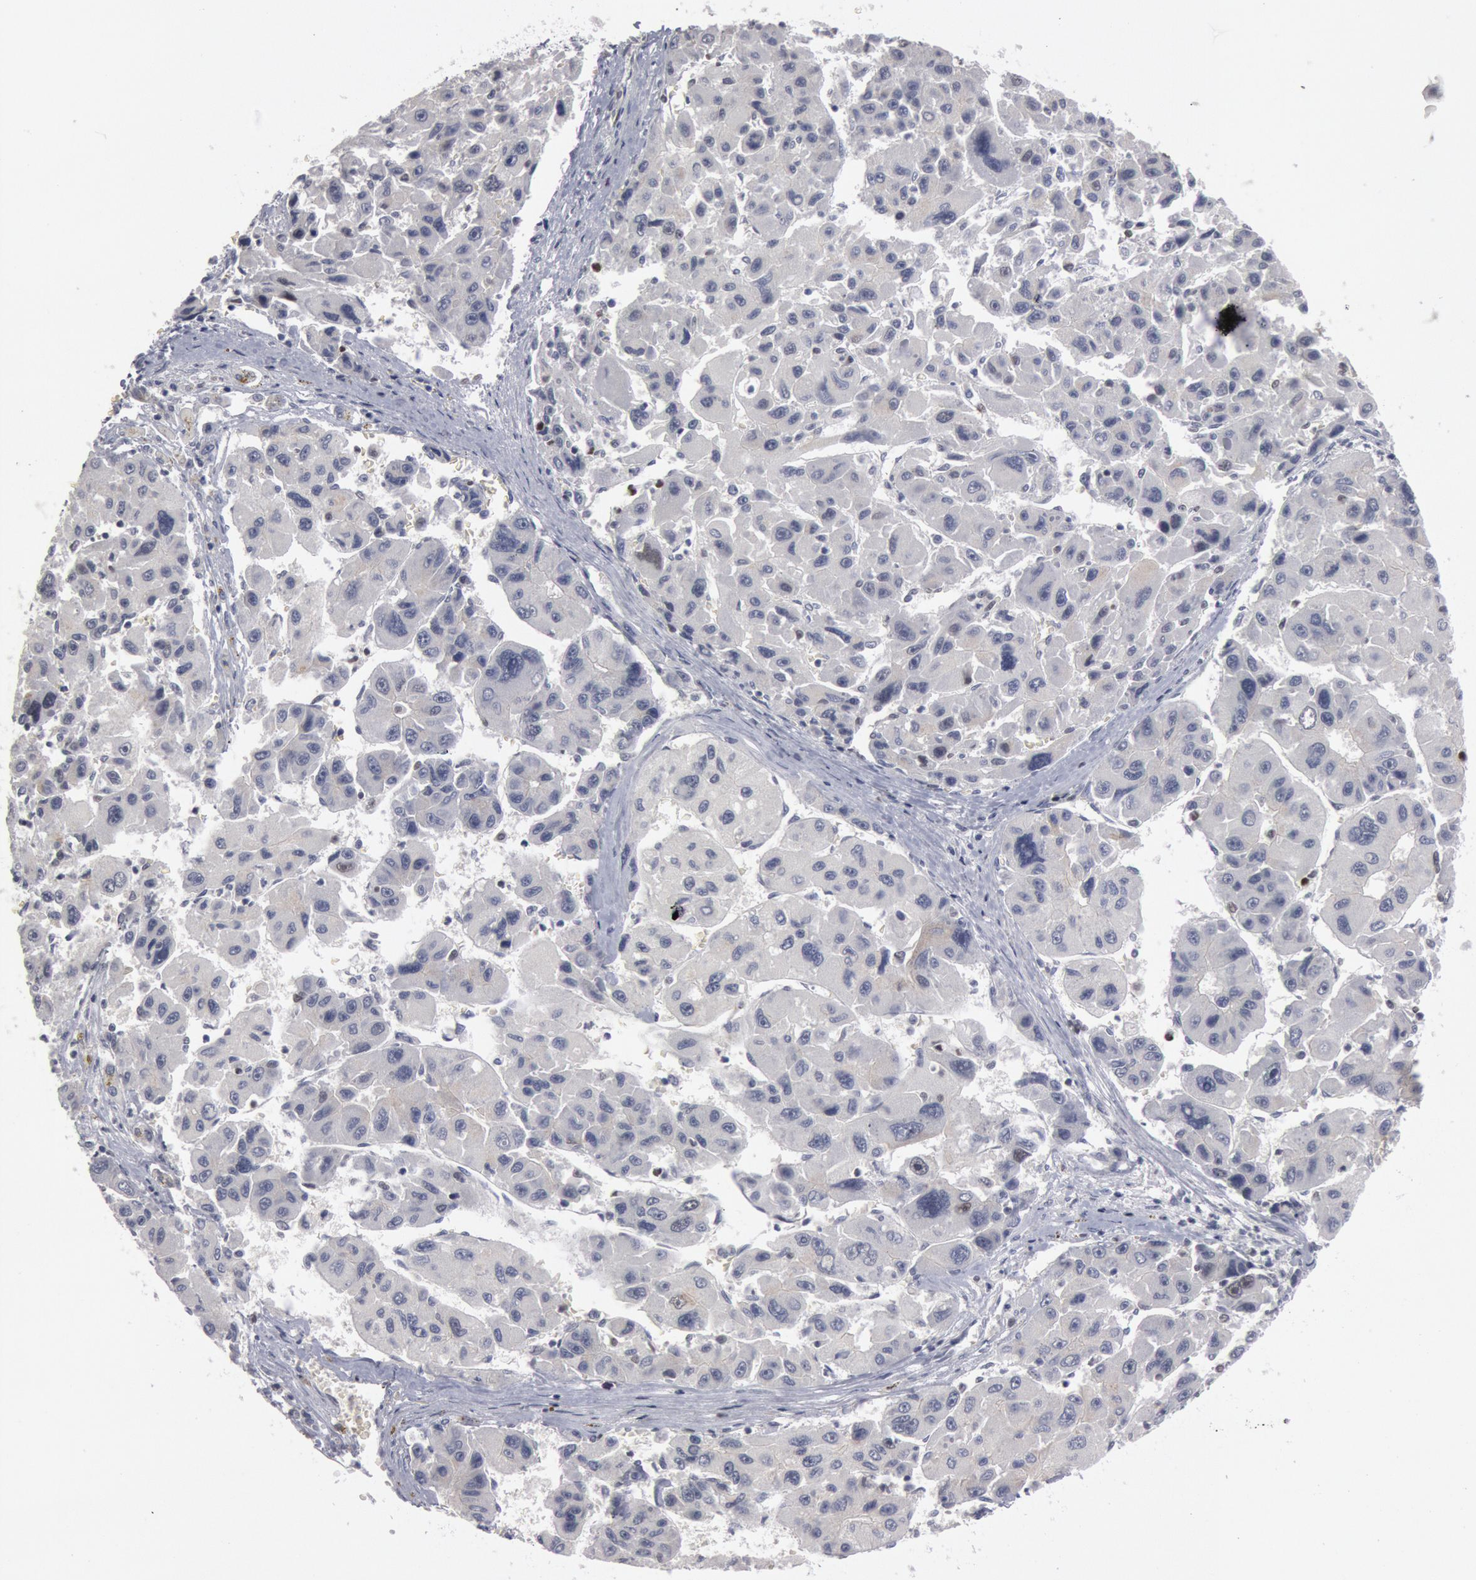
{"staining": {"intensity": "negative", "quantity": "none", "location": "none"}, "tissue": "liver cancer", "cell_type": "Tumor cells", "image_type": "cancer", "snomed": [{"axis": "morphology", "description": "Carcinoma, Hepatocellular, NOS"}, {"axis": "topography", "description": "Liver"}], "caption": "There is no significant expression in tumor cells of liver cancer.", "gene": "WDHD1", "patient": {"sex": "male", "age": 64}}